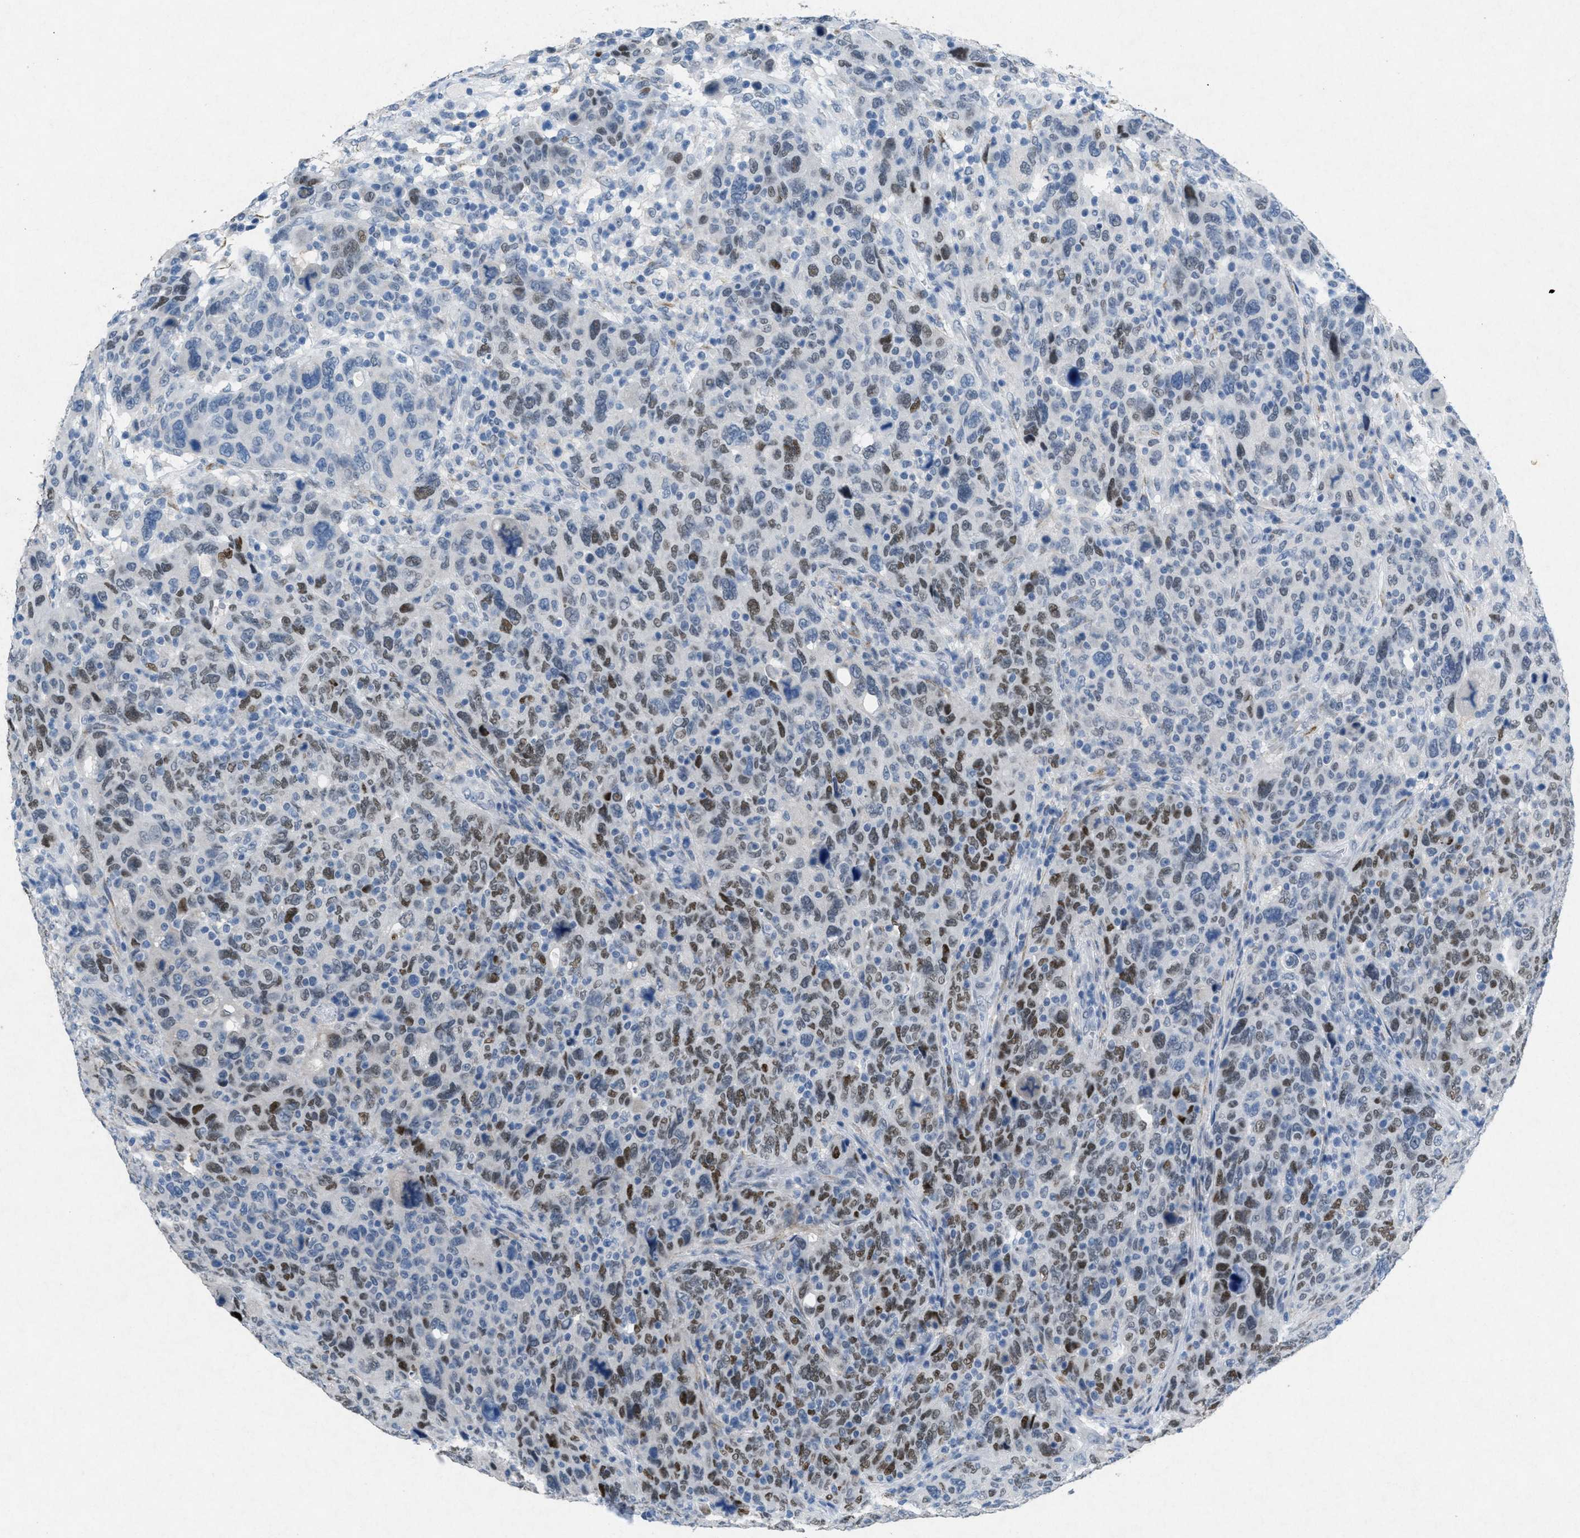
{"staining": {"intensity": "moderate", "quantity": "25%-75%", "location": "nuclear"}, "tissue": "breast cancer", "cell_type": "Tumor cells", "image_type": "cancer", "snomed": [{"axis": "morphology", "description": "Duct carcinoma"}, {"axis": "topography", "description": "Breast"}], "caption": "IHC photomicrograph of neoplastic tissue: human invasive ductal carcinoma (breast) stained using immunohistochemistry (IHC) exhibits medium levels of moderate protein expression localized specifically in the nuclear of tumor cells, appearing as a nuclear brown color.", "gene": "TASOR", "patient": {"sex": "female", "age": 37}}